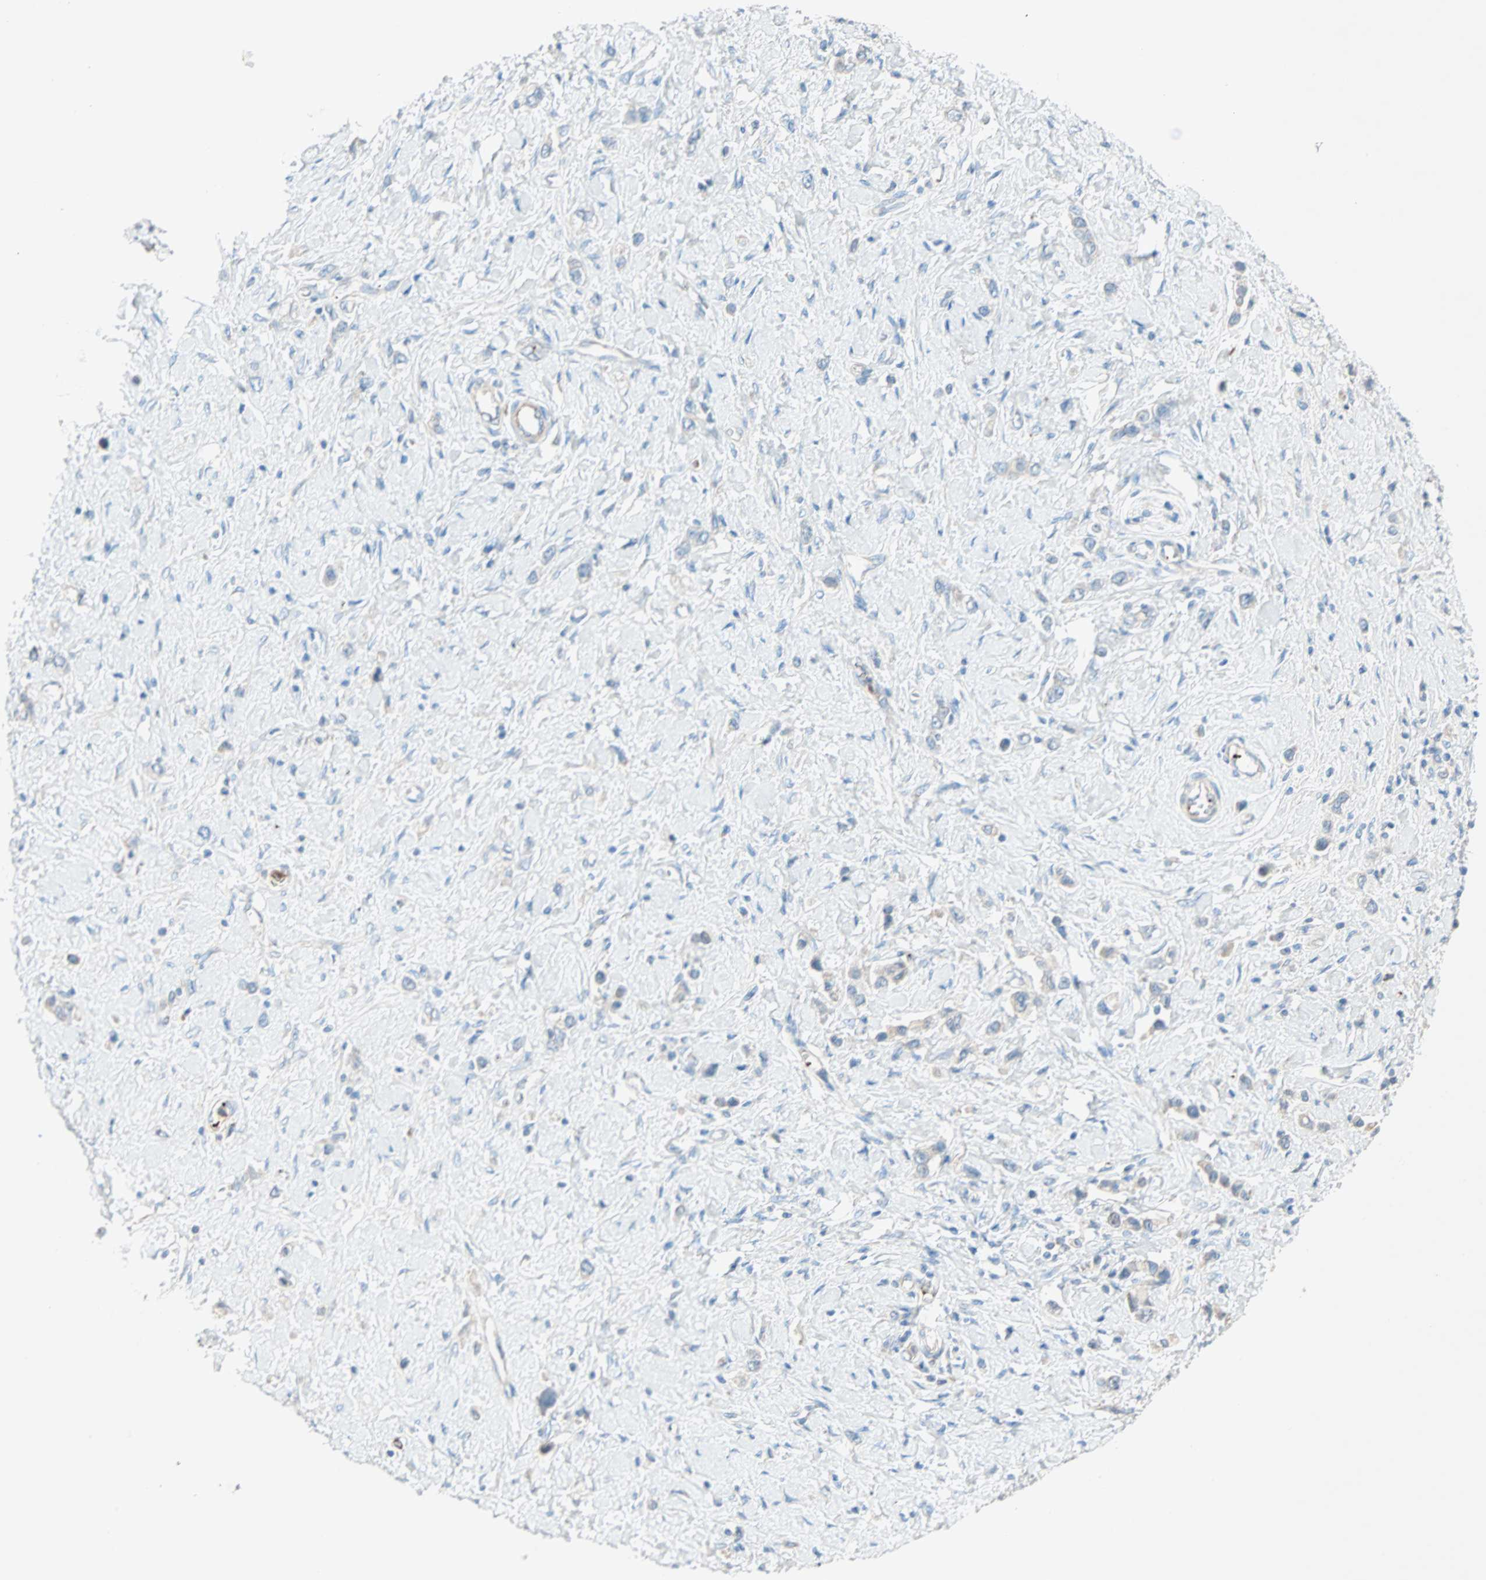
{"staining": {"intensity": "weak", "quantity": "<25%", "location": "cytoplasmic/membranous"}, "tissue": "stomach cancer", "cell_type": "Tumor cells", "image_type": "cancer", "snomed": [{"axis": "morphology", "description": "Normal tissue, NOS"}, {"axis": "morphology", "description": "Adenocarcinoma, NOS"}, {"axis": "topography", "description": "Stomach, upper"}, {"axis": "topography", "description": "Stomach"}], "caption": "The immunohistochemistry (IHC) micrograph has no significant positivity in tumor cells of stomach adenocarcinoma tissue. (Brightfield microscopy of DAB (3,3'-diaminobenzidine) IHC at high magnification).", "gene": "LY6G6F", "patient": {"sex": "female", "age": 65}}